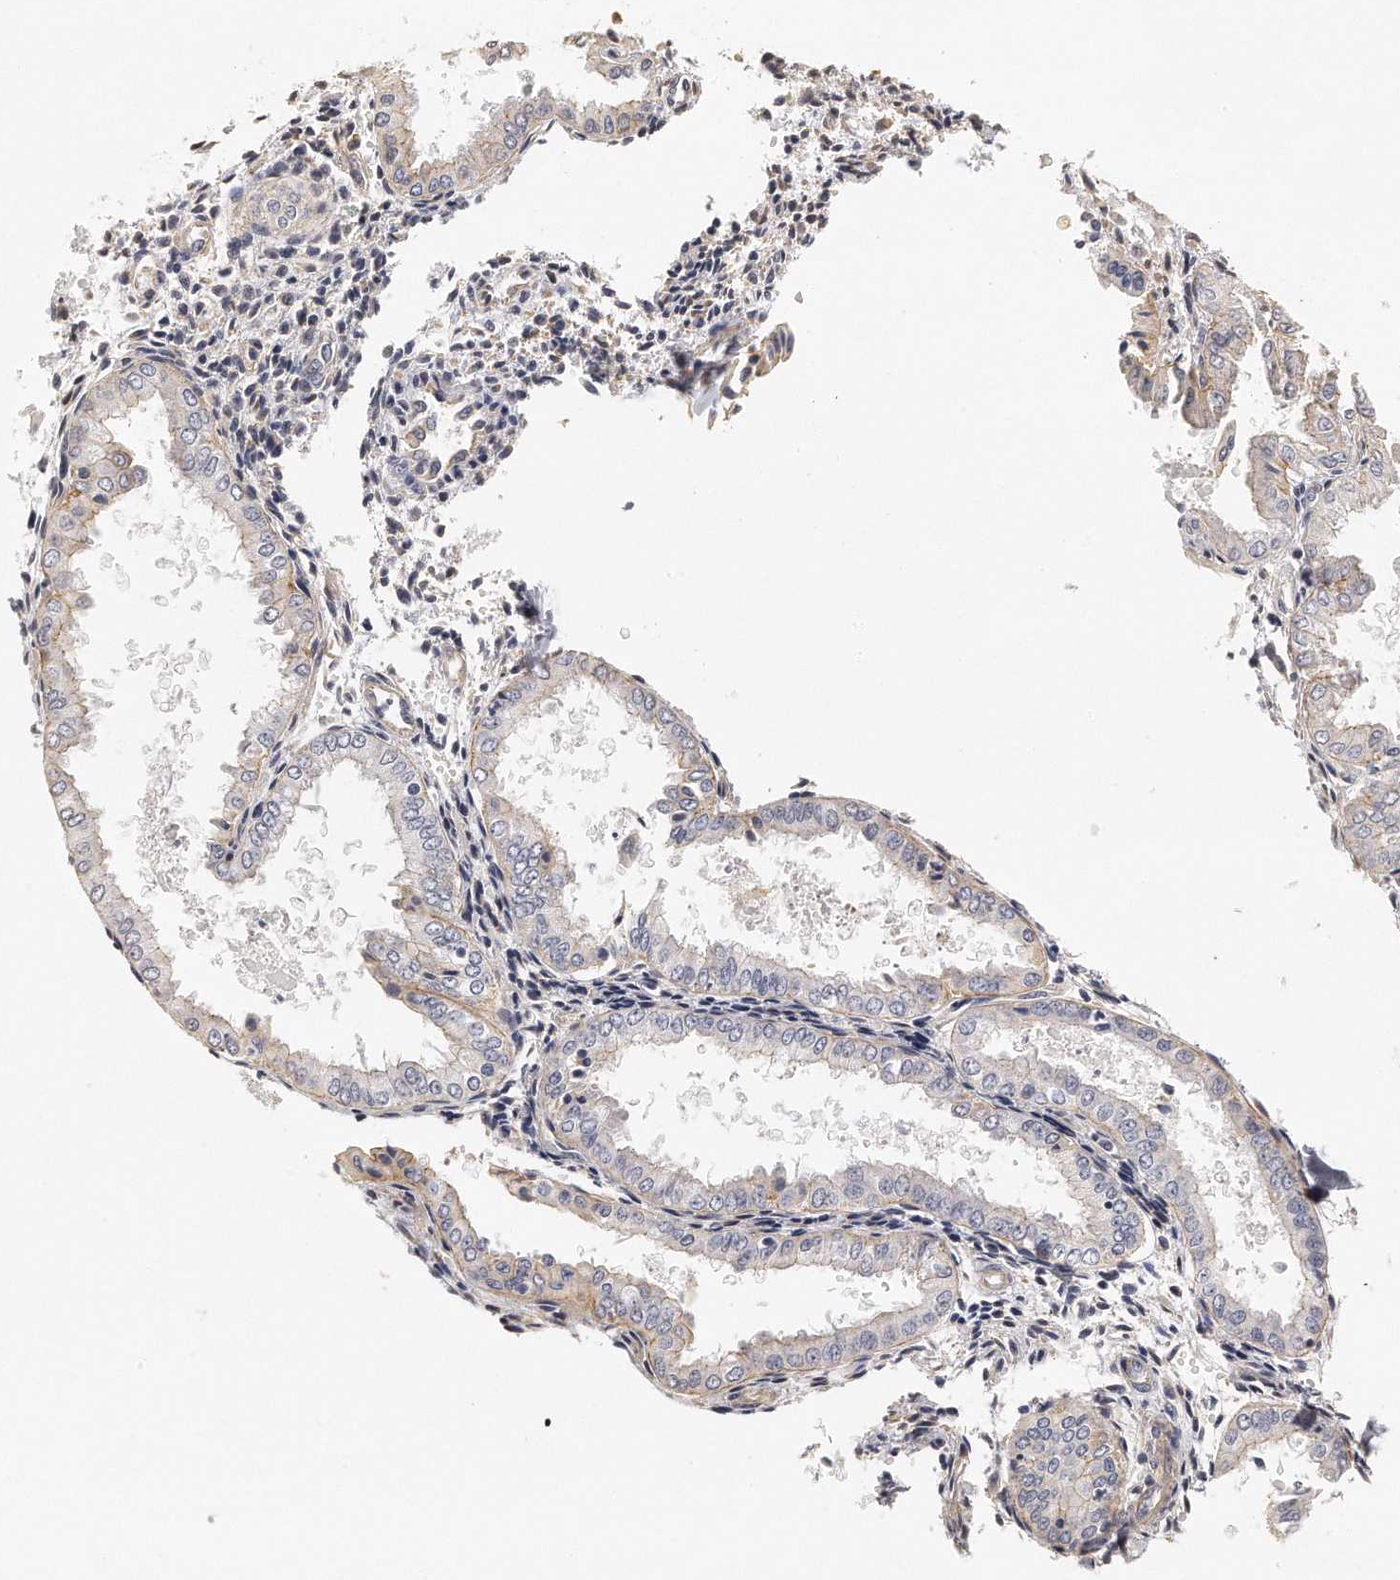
{"staining": {"intensity": "moderate", "quantity": "25%-75%", "location": "cytoplasmic/membranous"}, "tissue": "endometrium", "cell_type": "Cells in endometrial stroma", "image_type": "normal", "snomed": [{"axis": "morphology", "description": "Normal tissue, NOS"}, {"axis": "topography", "description": "Endometrium"}], "caption": "High-magnification brightfield microscopy of benign endometrium stained with DAB (3,3'-diaminobenzidine) (brown) and counterstained with hematoxylin (blue). cells in endometrial stroma exhibit moderate cytoplasmic/membranous expression is appreciated in about25%-75% of cells. The protein of interest is stained brown, and the nuclei are stained in blue (DAB (3,3'-diaminobenzidine) IHC with brightfield microscopy, high magnification).", "gene": "CHST7", "patient": {"sex": "female", "age": 33}}